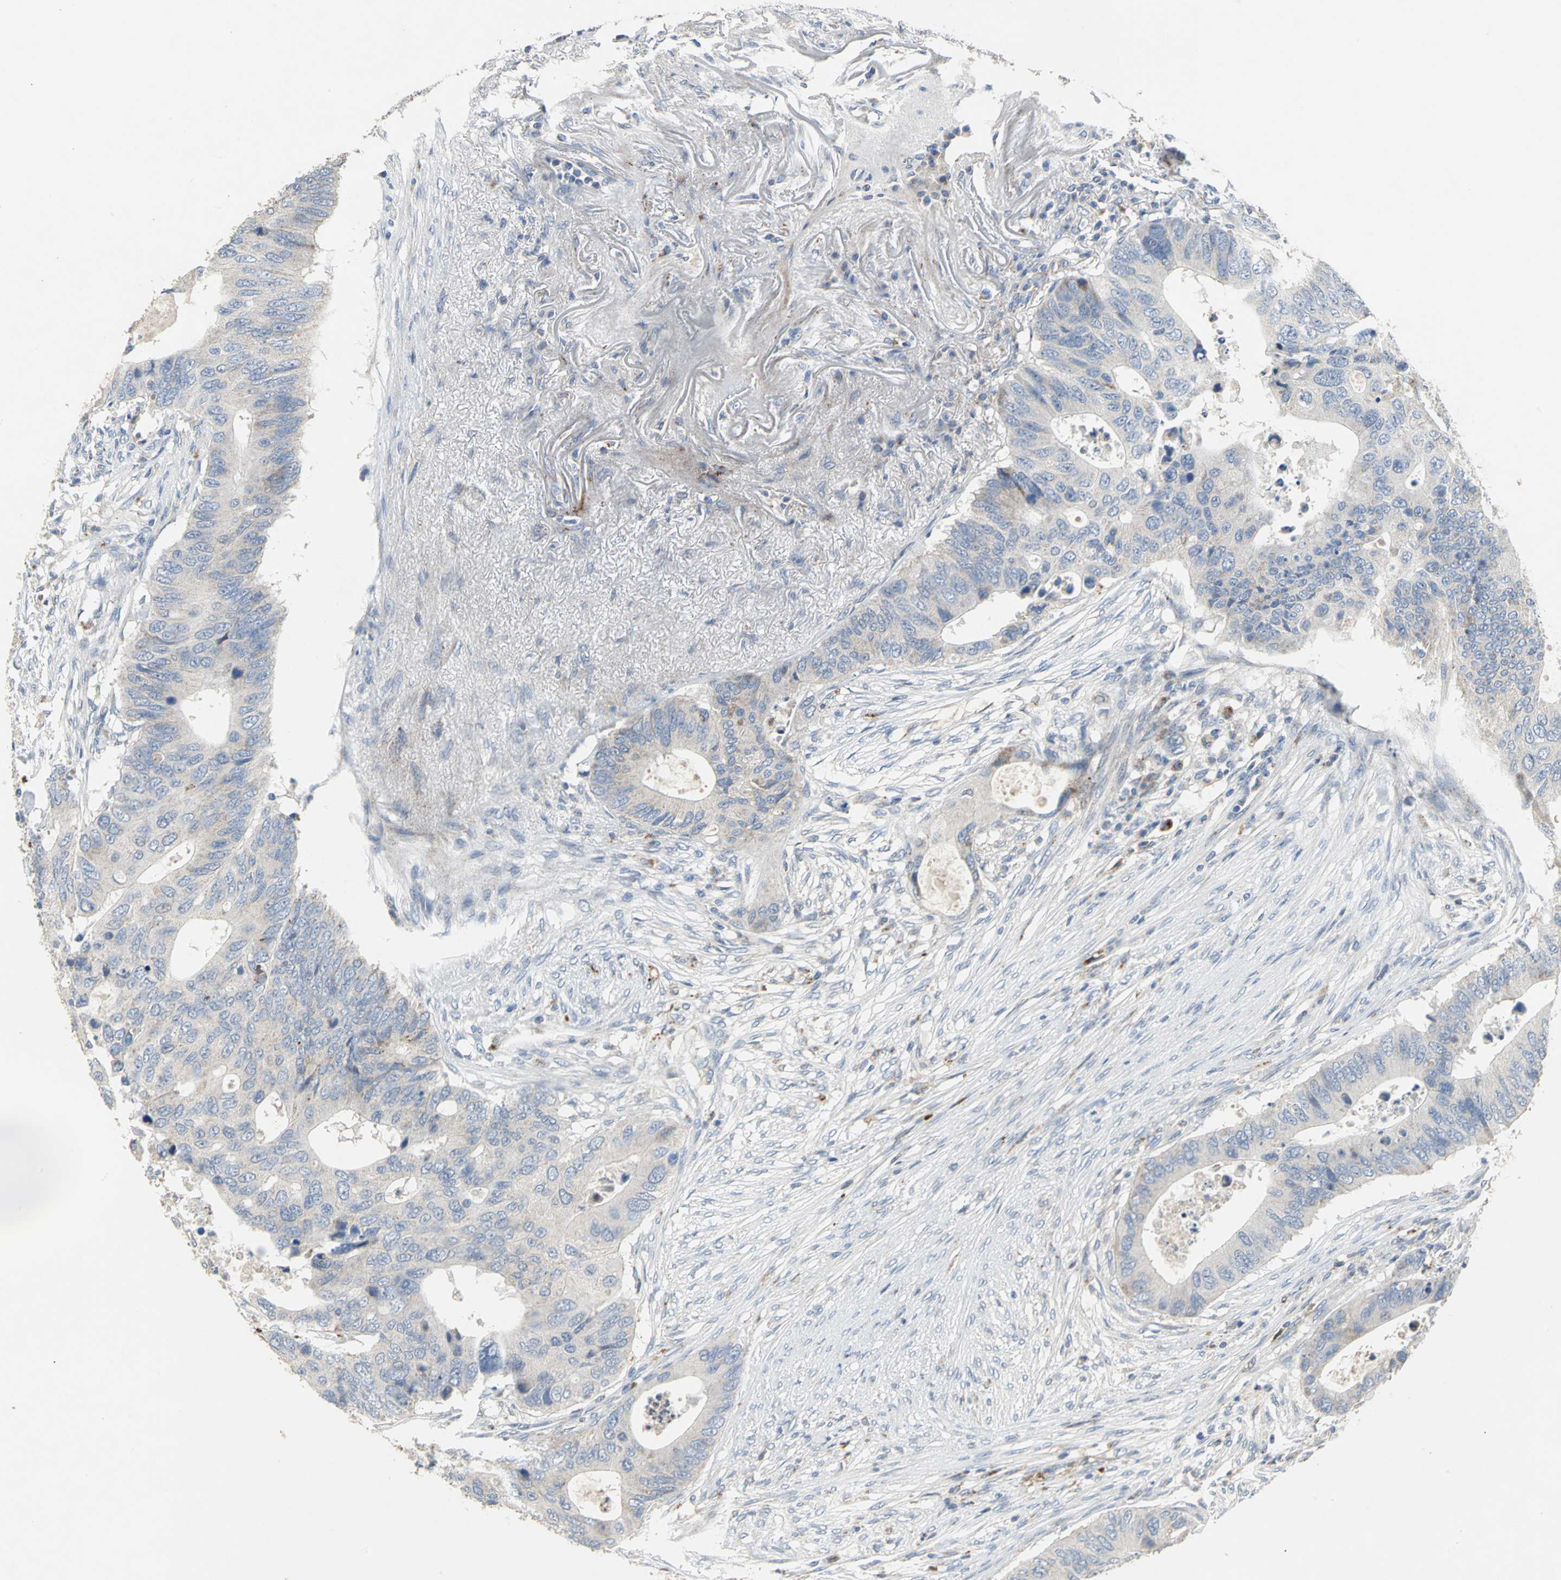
{"staining": {"intensity": "weak", "quantity": "<25%", "location": "cytoplasmic/membranous"}, "tissue": "colorectal cancer", "cell_type": "Tumor cells", "image_type": "cancer", "snomed": [{"axis": "morphology", "description": "Adenocarcinoma, NOS"}, {"axis": "topography", "description": "Colon"}], "caption": "The image demonstrates no staining of tumor cells in colorectal cancer.", "gene": "SPPL2B", "patient": {"sex": "male", "age": 71}}